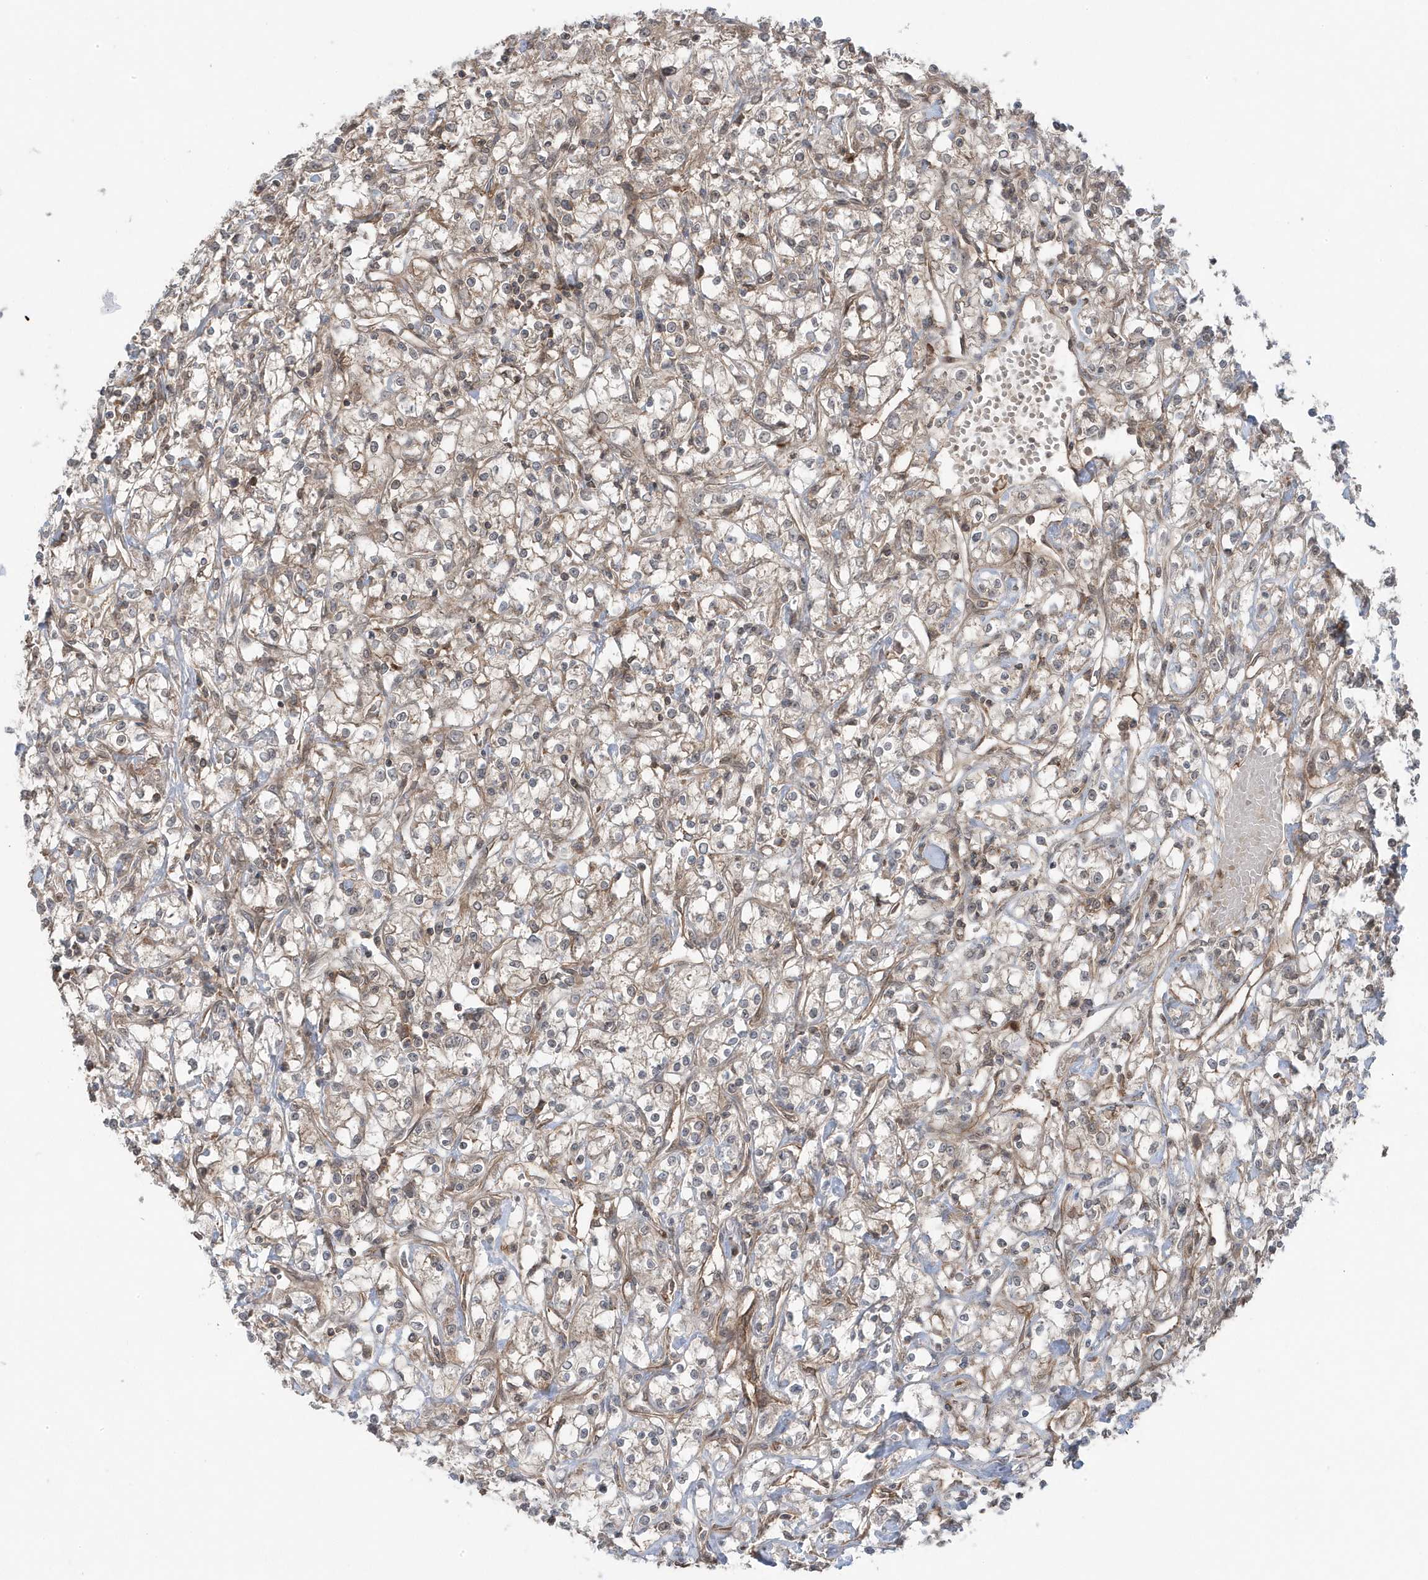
{"staining": {"intensity": "moderate", "quantity": "<25%", "location": "cytoplasmic/membranous"}, "tissue": "renal cancer", "cell_type": "Tumor cells", "image_type": "cancer", "snomed": [{"axis": "morphology", "description": "Adenocarcinoma, NOS"}, {"axis": "topography", "description": "Kidney"}], "caption": "Renal cancer (adenocarcinoma) was stained to show a protein in brown. There is low levels of moderate cytoplasmic/membranous staining in about <25% of tumor cells.", "gene": "MAPK1IP1L", "patient": {"sex": "female", "age": 59}}